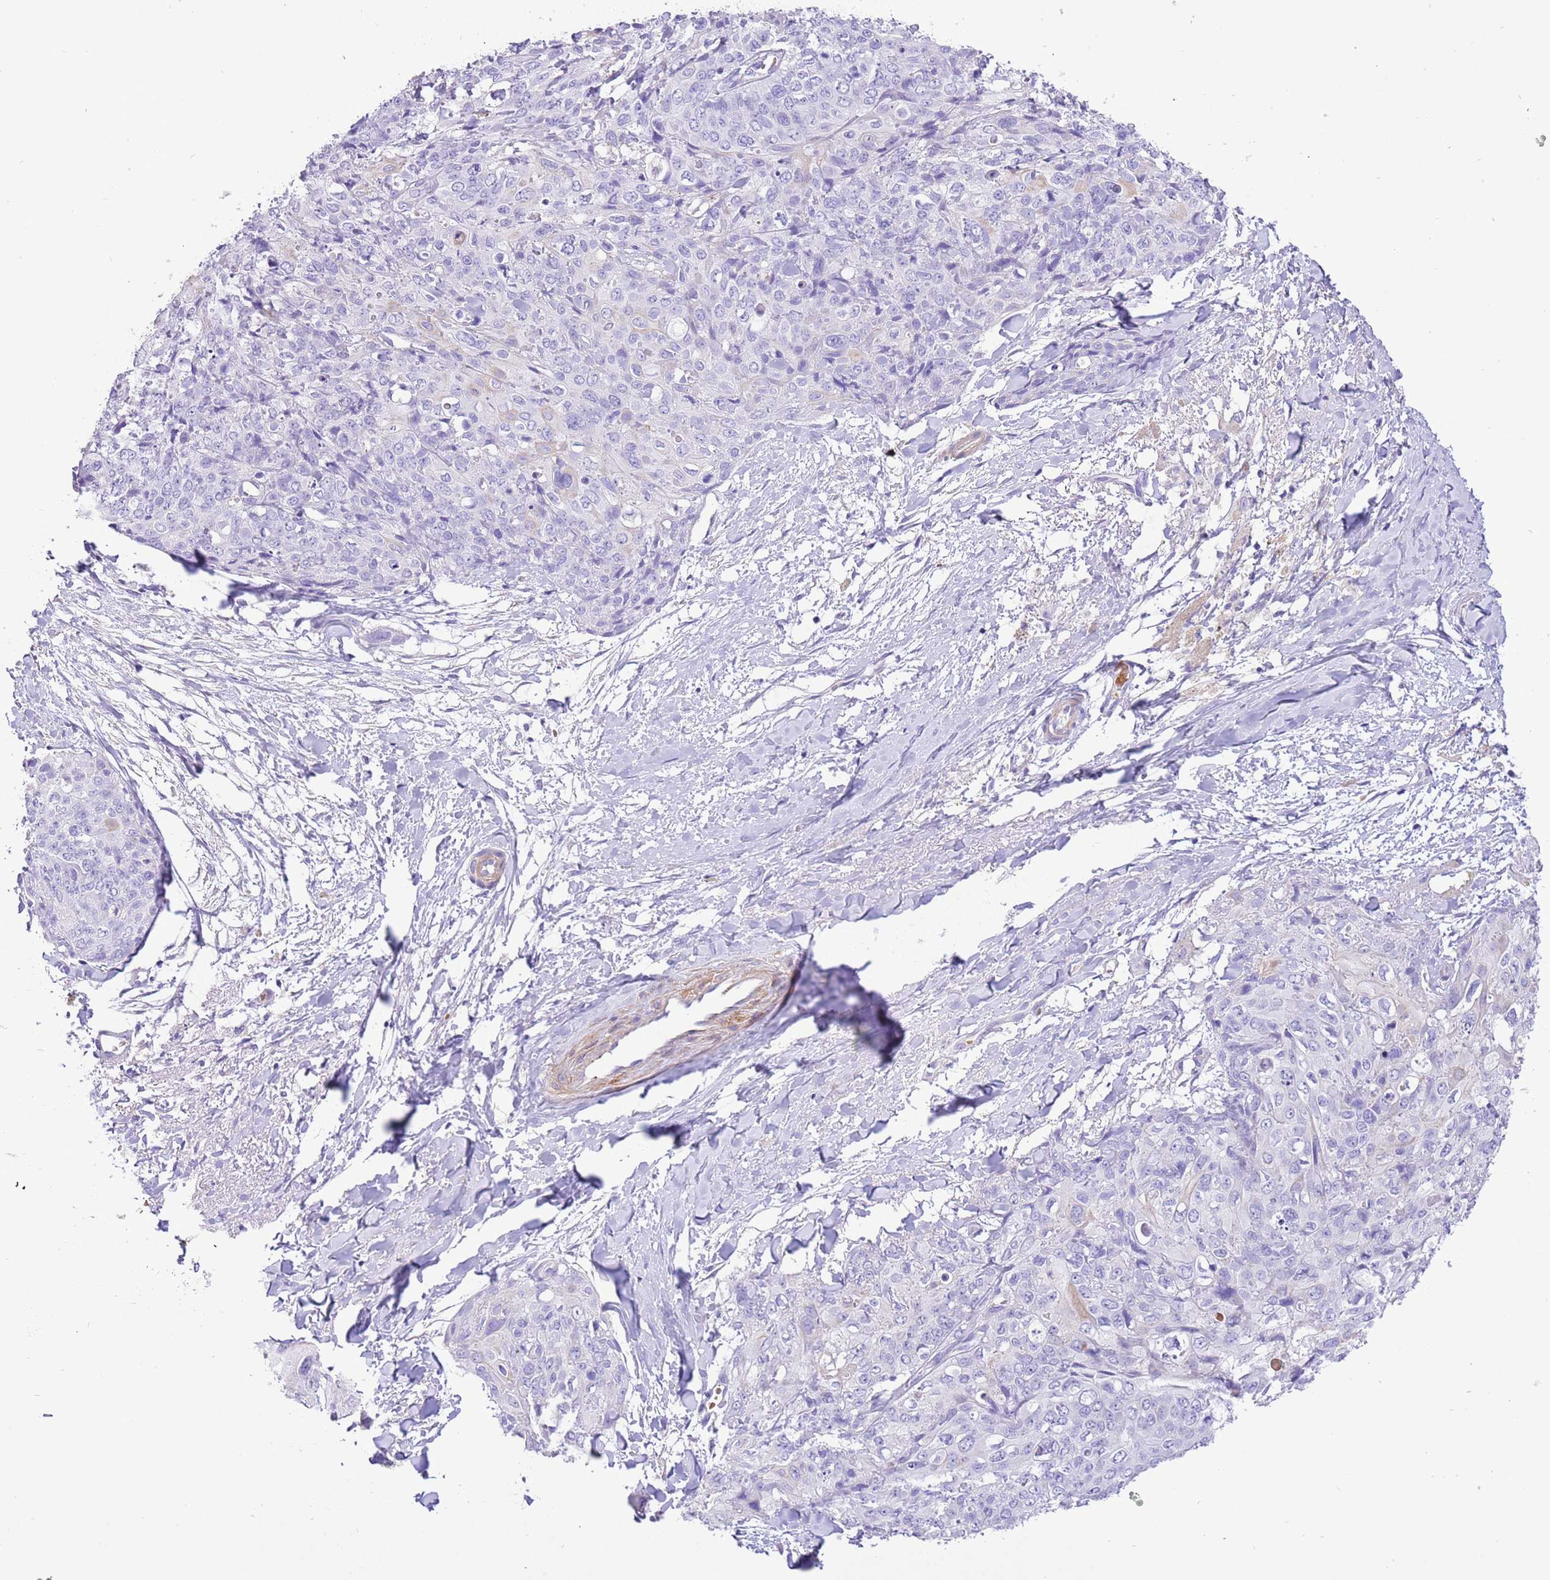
{"staining": {"intensity": "negative", "quantity": "none", "location": "none"}, "tissue": "skin cancer", "cell_type": "Tumor cells", "image_type": "cancer", "snomed": [{"axis": "morphology", "description": "Squamous cell carcinoma, NOS"}, {"axis": "topography", "description": "Skin"}, {"axis": "topography", "description": "Vulva"}], "caption": "Squamous cell carcinoma (skin) was stained to show a protein in brown. There is no significant expression in tumor cells. (DAB immunohistochemistry with hematoxylin counter stain).", "gene": "KBTBD3", "patient": {"sex": "female", "age": 85}}